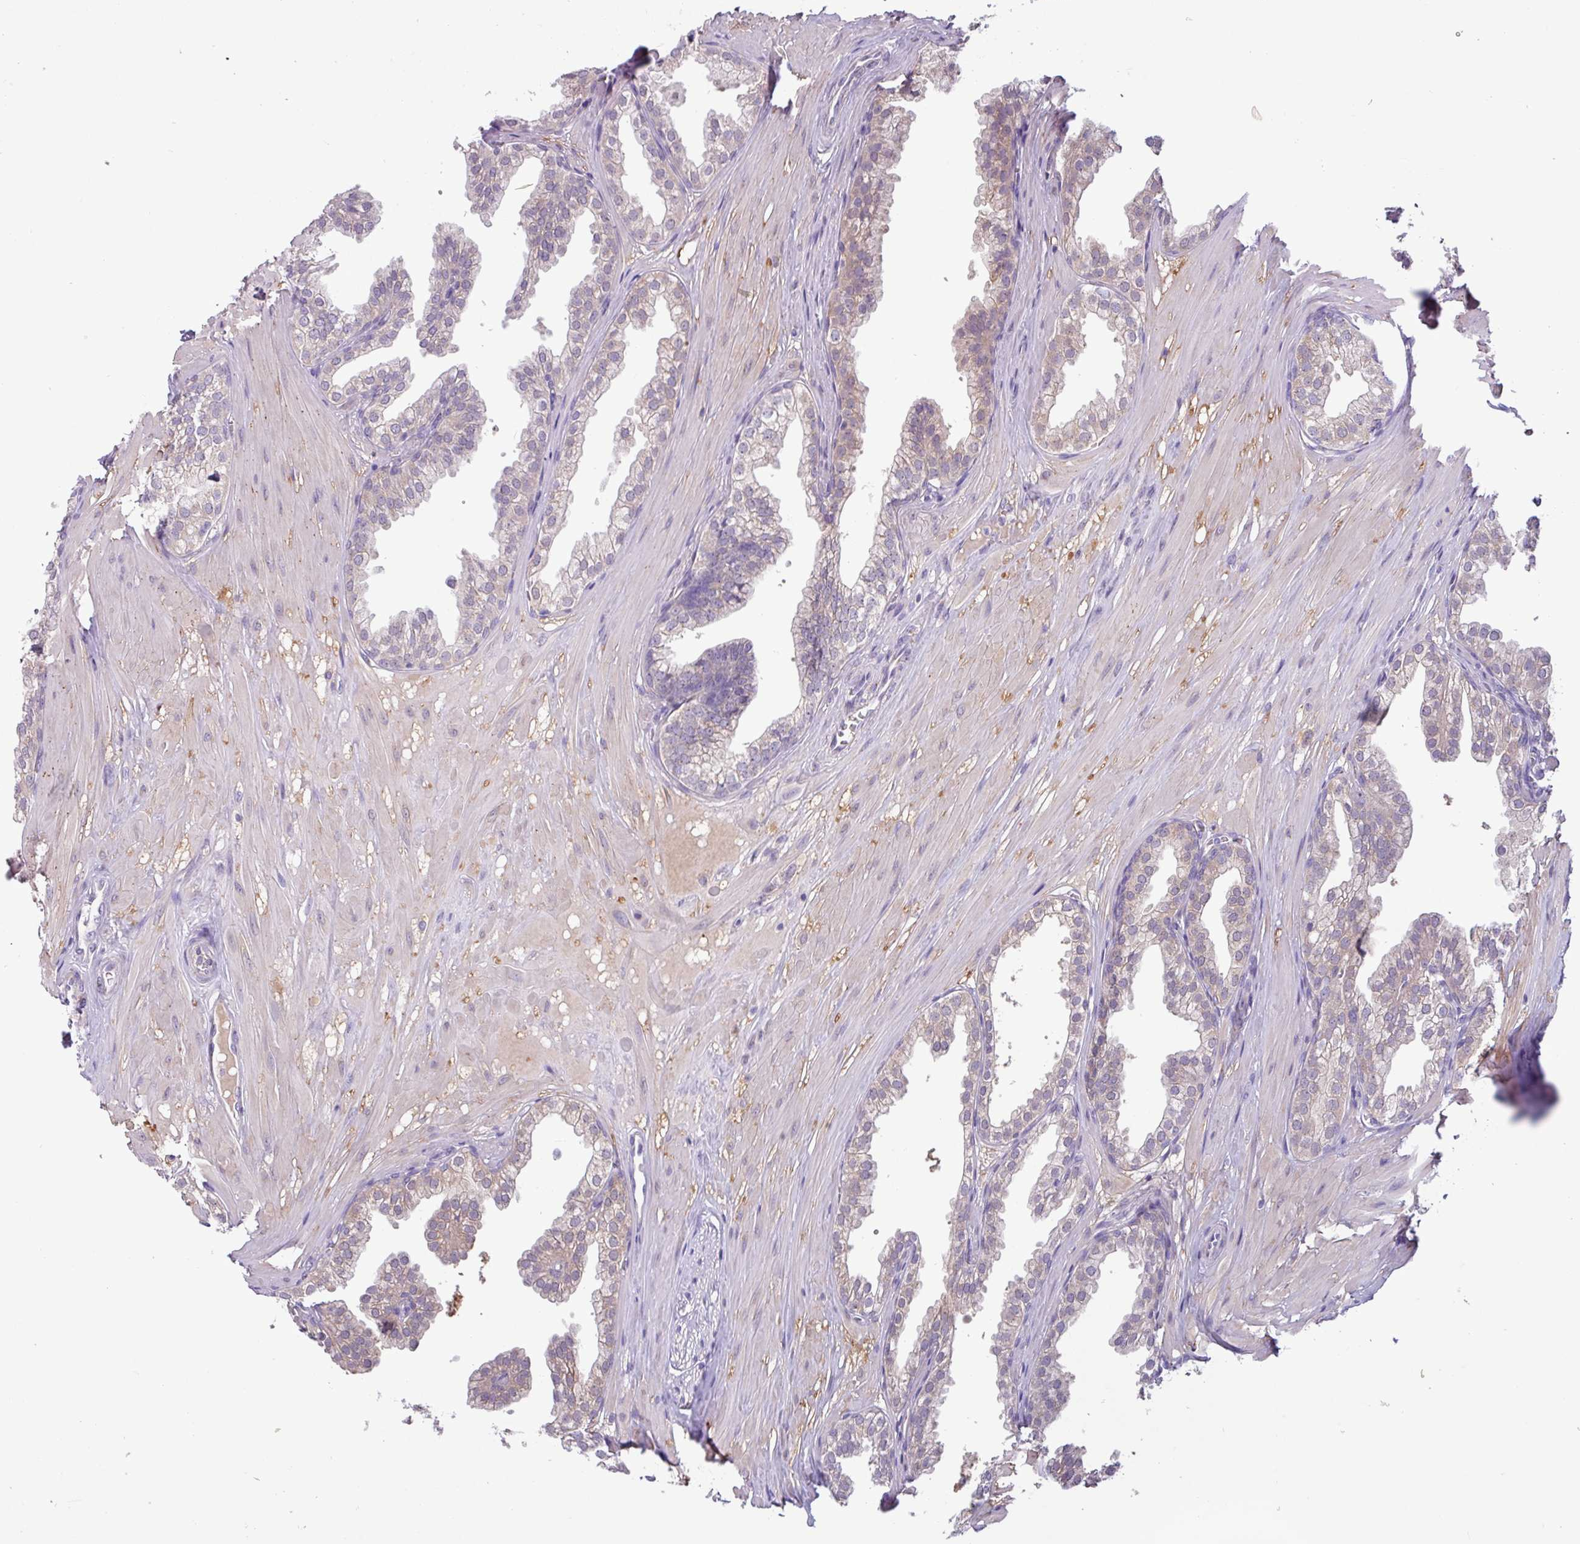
{"staining": {"intensity": "weak", "quantity": "<25%", "location": "cytoplasmic/membranous"}, "tissue": "prostate", "cell_type": "Glandular cells", "image_type": "normal", "snomed": [{"axis": "morphology", "description": "Normal tissue, NOS"}, {"axis": "topography", "description": "Prostate"}, {"axis": "topography", "description": "Peripheral nerve tissue"}], "caption": "This is an immunohistochemistry (IHC) image of normal prostate. There is no positivity in glandular cells.", "gene": "STIMATE", "patient": {"sex": "male", "age": 55}}